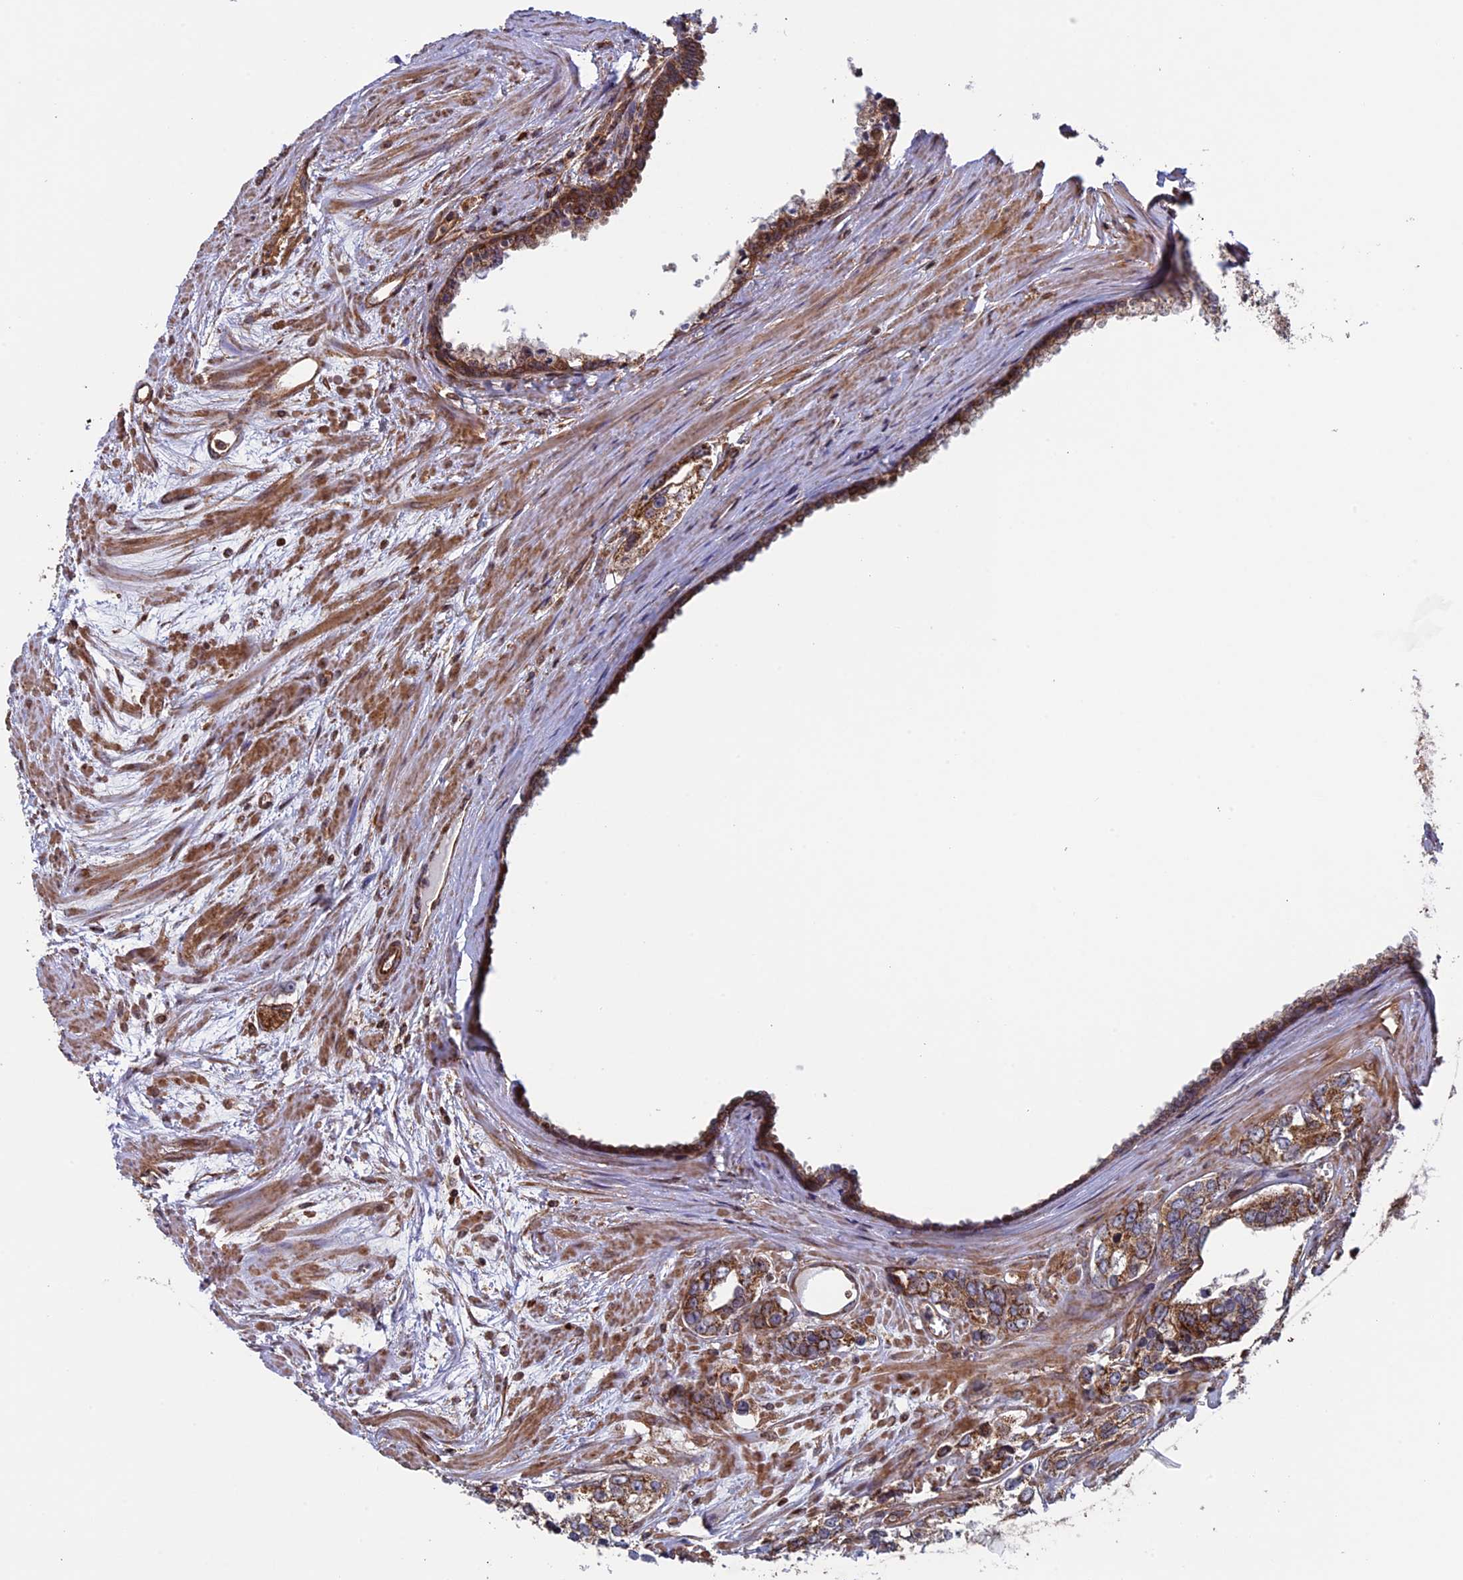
{"staining": {"intensity": "strong", "quantity": "25%-75%", "location": "cytoplasmic/membranous"}, "tissue": "prostate cancer", "cell_type": "Tumor cells", "image_type": "cancer", "snomed": [{"axis": "morphology", "description": "Adenocarcinoma, High grade"}, {"axis": "topography", "description": "Prostate"}], "caption": "Human prostate cancer stained with a protein marker reveals strong staining in tumor cells.", "gene": "CCDC8", "patient": {"sex": "male", "age": 66}}